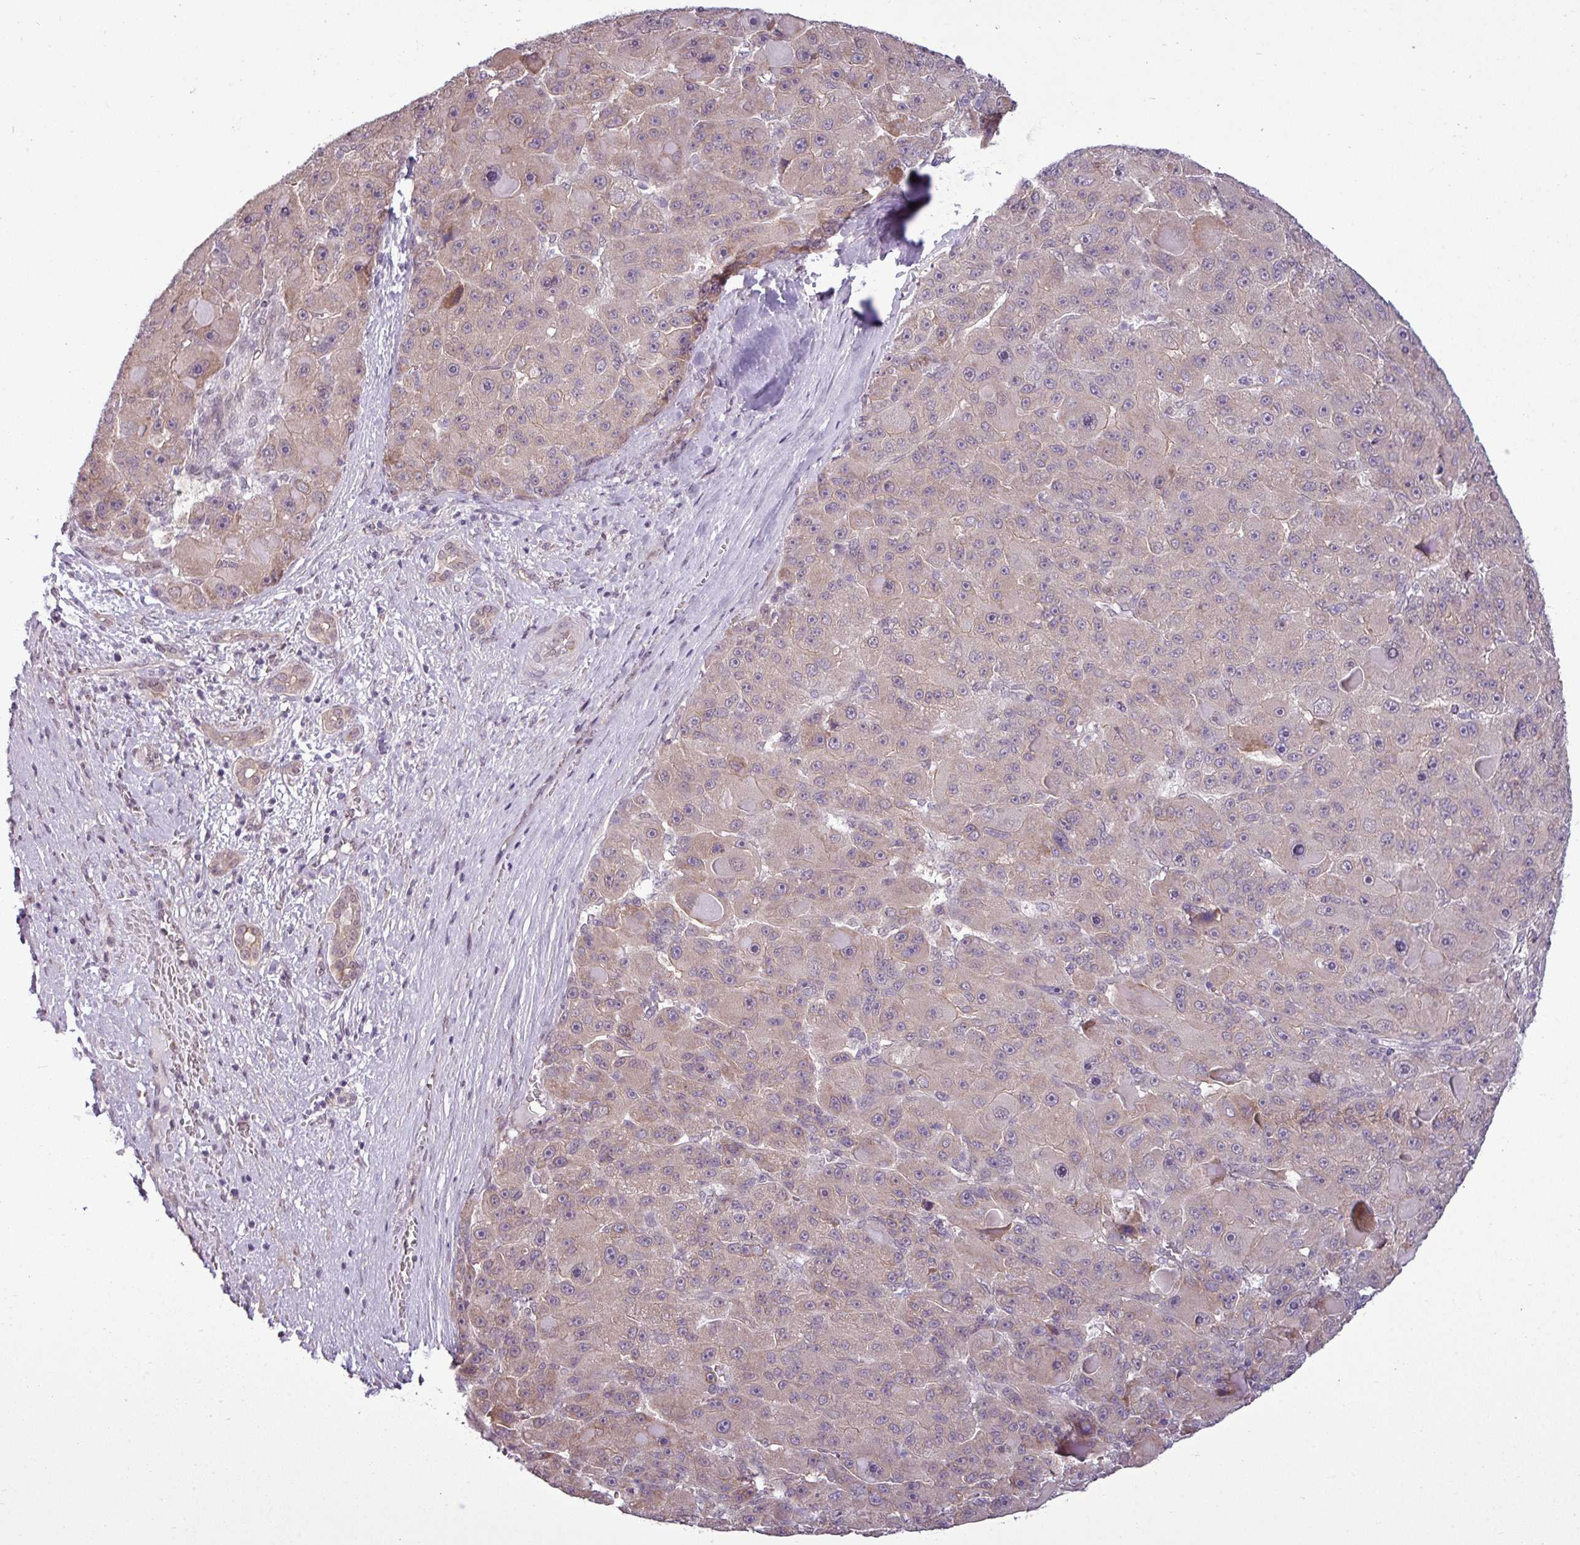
{"staining": {"intensity": "weak", "quantity": "25%-75%", "location": "cytoplasmic/membranous"}, "tissue": "liver cancer", "cell_type": "Tumor cells", "image_type": "cancer", "snomed": [{"axis": "morphology", "description": "Carcinoma, Hepatocellular, NOS"}, {"axis": "topography", "description": "Liver"}], "caption": "Weak cytoplasmic/membranous expression for a protein is identified in approximately 25%-75% of tumor cells of liver hepatocellular carcinoma using immunohistochemistry (IHC).", "gene": "GPT2", "patient": {"sex": "male", "age": 76}}